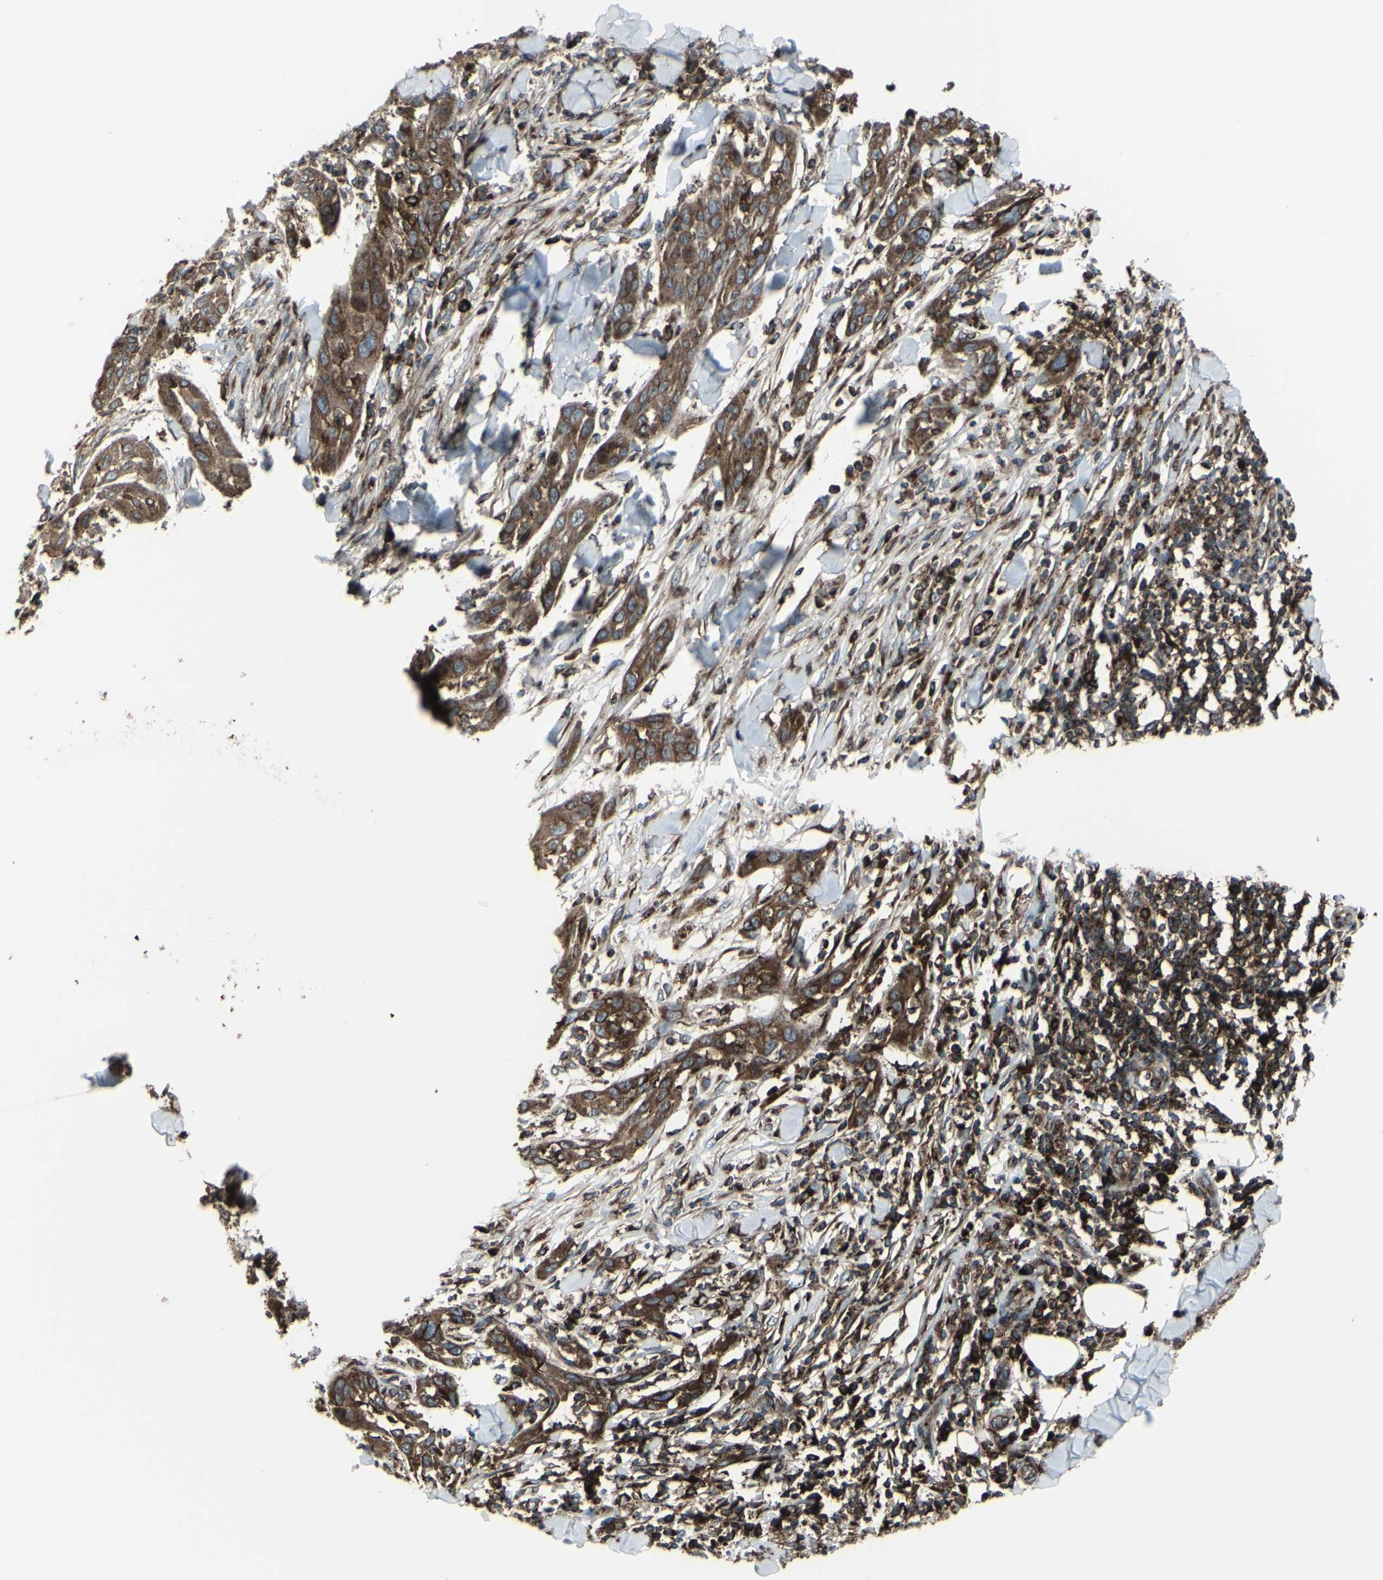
{"staining": {"intensity": "strong", "quantity": ">75%", "location": "cytoplasmic/membranous"}, "tissue": "skin cancer", "cell_type": "Tumor cells", "image_type": "cancer", "snomed": [{"axis": "morphology", "description": "Squamous cell carcinoma, NOS"}, {"axis": "topography", "description": "Skin"}], "caption": "Protein expression analysis of human squamous cell carcinoma (skin) reveals strong cytoplasmic/membranous expression in about >75% of tumor cells.", "gene": "NAPA", "patient": {"sex": "male", "age": 24}}